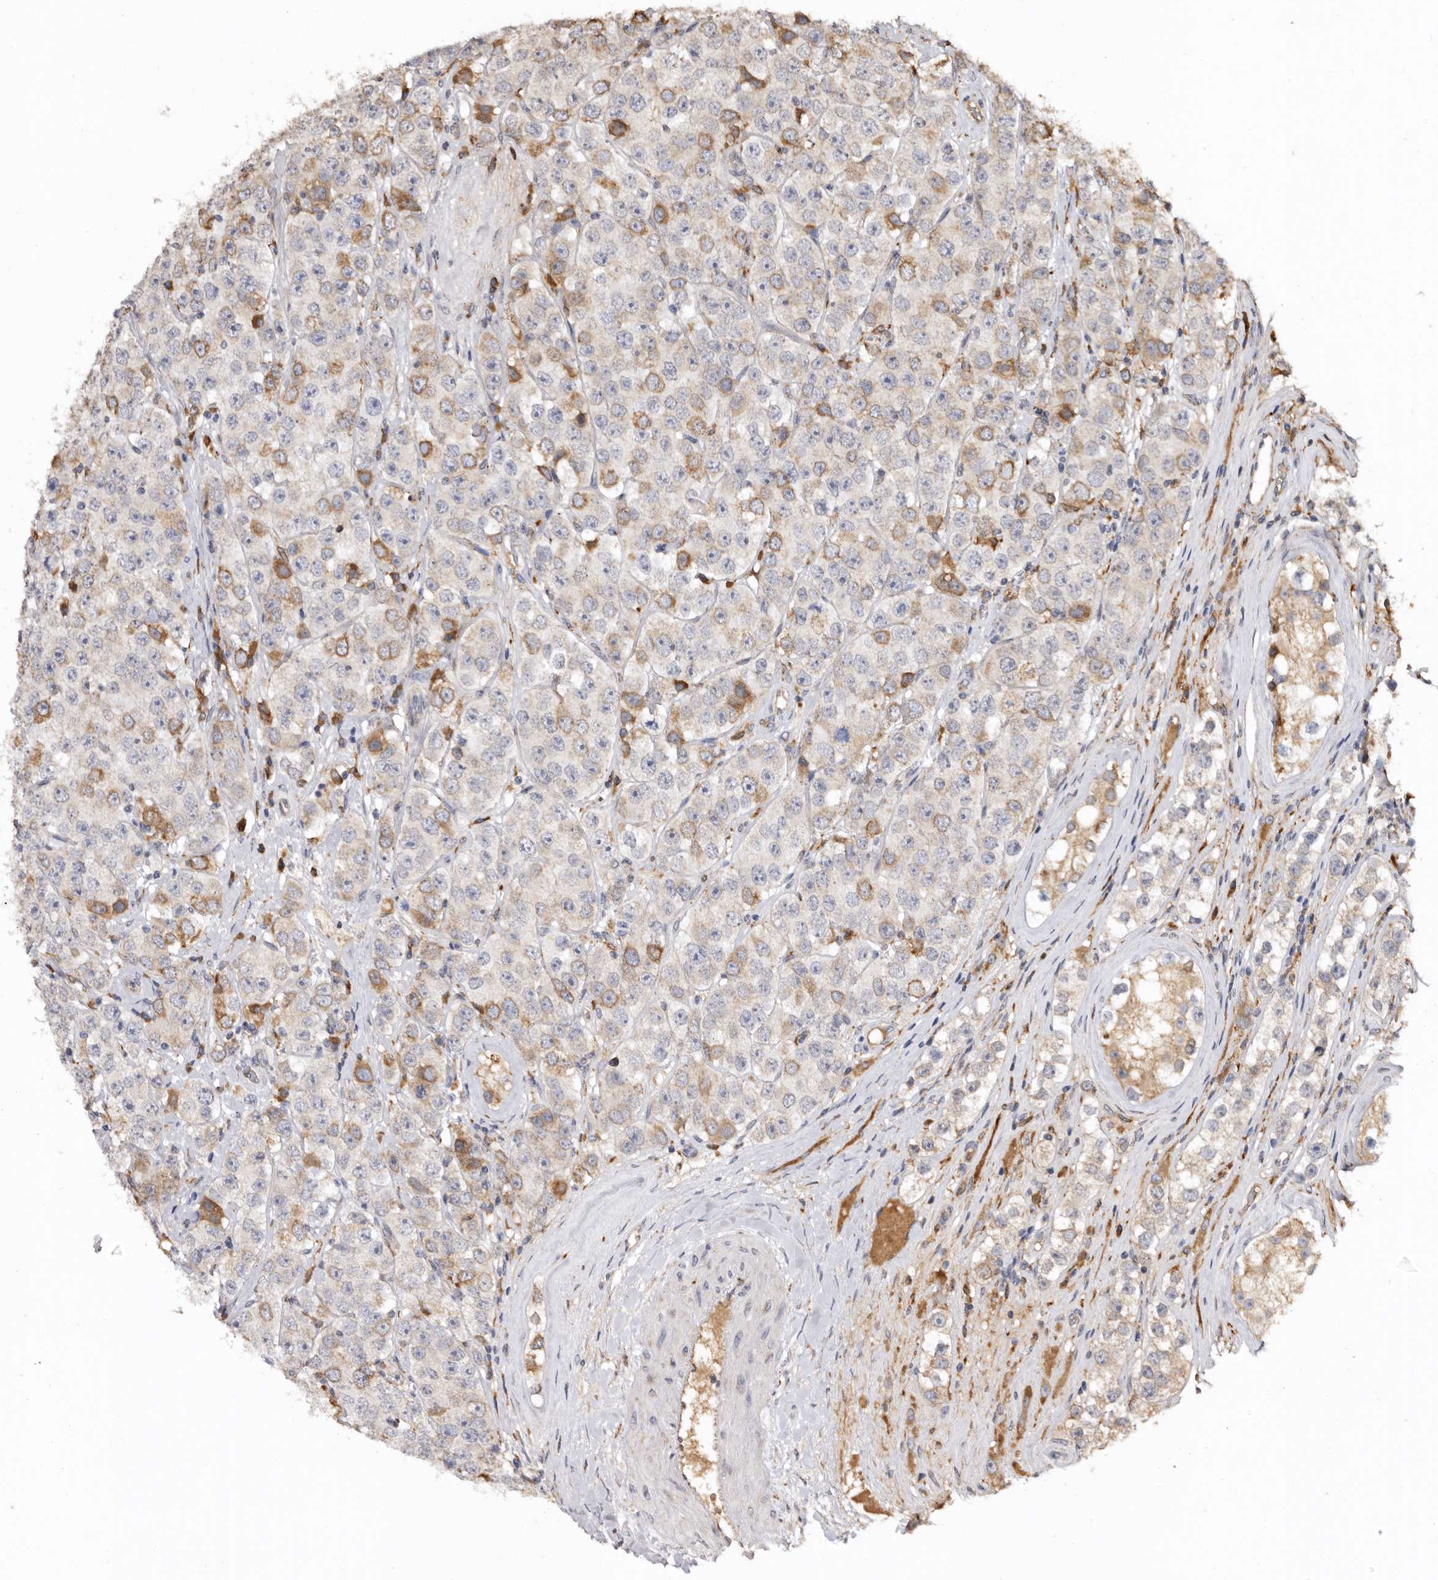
{"staining": {"intensity": "moderate", "quantity": "<25%", "location": "cytoplasmic/membranous"}, "tissue": "testis cancer", "cell_type": "Tumor cells", "image_type": "cancer", "snomed": [{"axis": "morphology", "description": "Seminoma, NOS"}, {"axis": "topography", "description": "Testis"}], "caption": "Testis cancer (seminoma) tissue exhibits moderate cytoplasmic/membranous positivity in approximately <25% of tumor cells, visualized by immunohistochemistry.", "gene": "INKA2", "patient": {"sex": "male", "age": 28}}